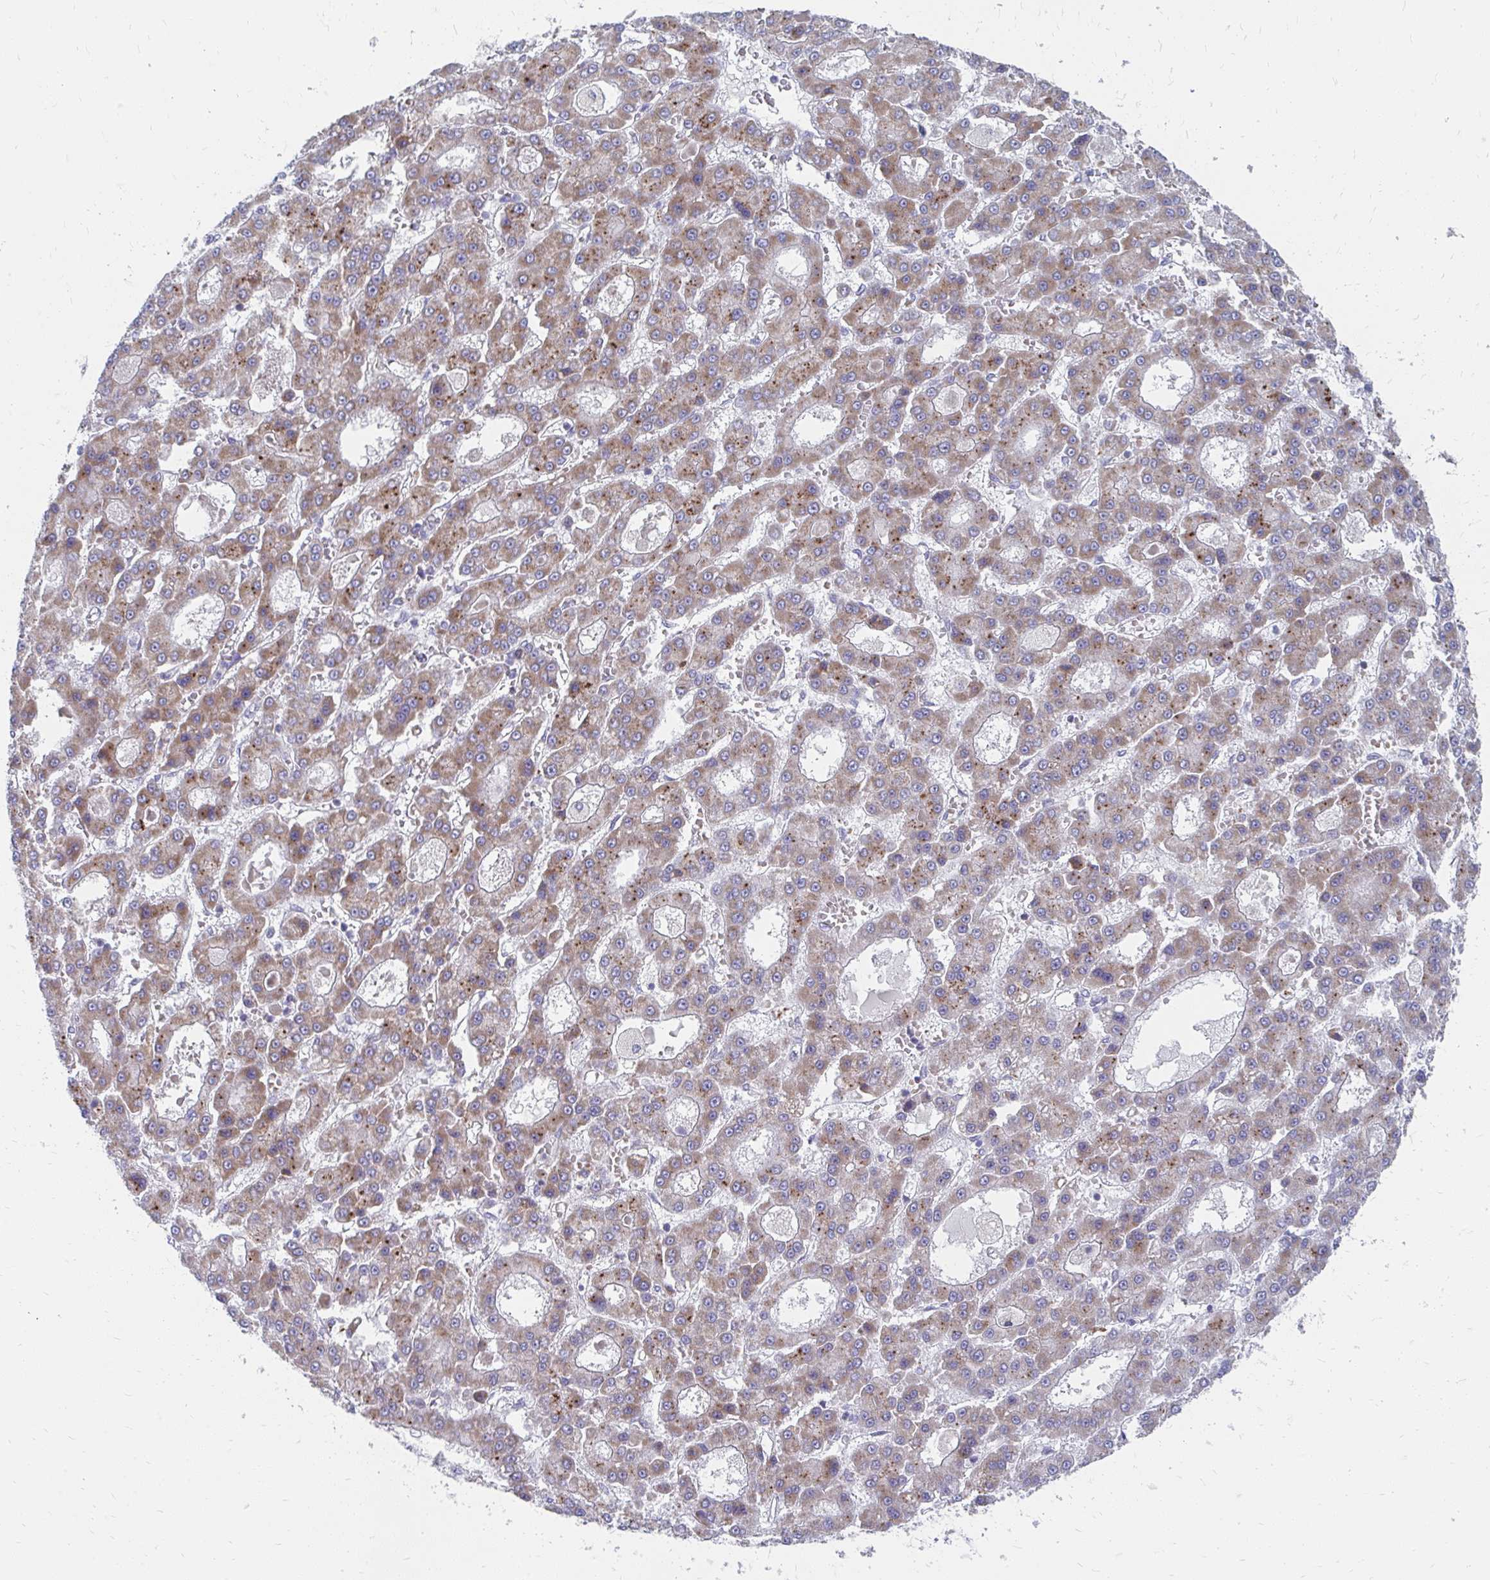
{"staining": {"intensity": "moderate", "quantity": "25%-75%", "location": "cytoplasmic/membranous"}, "tissue": "liver cancer", "cell_type": "Tumor cells", "image_type": "cancer", "snomed": [{"axis": "morphology", "description": "Carcinoma, Hepatocellular, NOS"}, {"axis": "topography", "description": "Liver"}], "caption": "Liver cancer tissue displays moderate cytoplasmic/membranous expression in about 25%-75% of tumor cells", "gene": "PABIR3", "patient": {"sex": "male", "age": 70}}